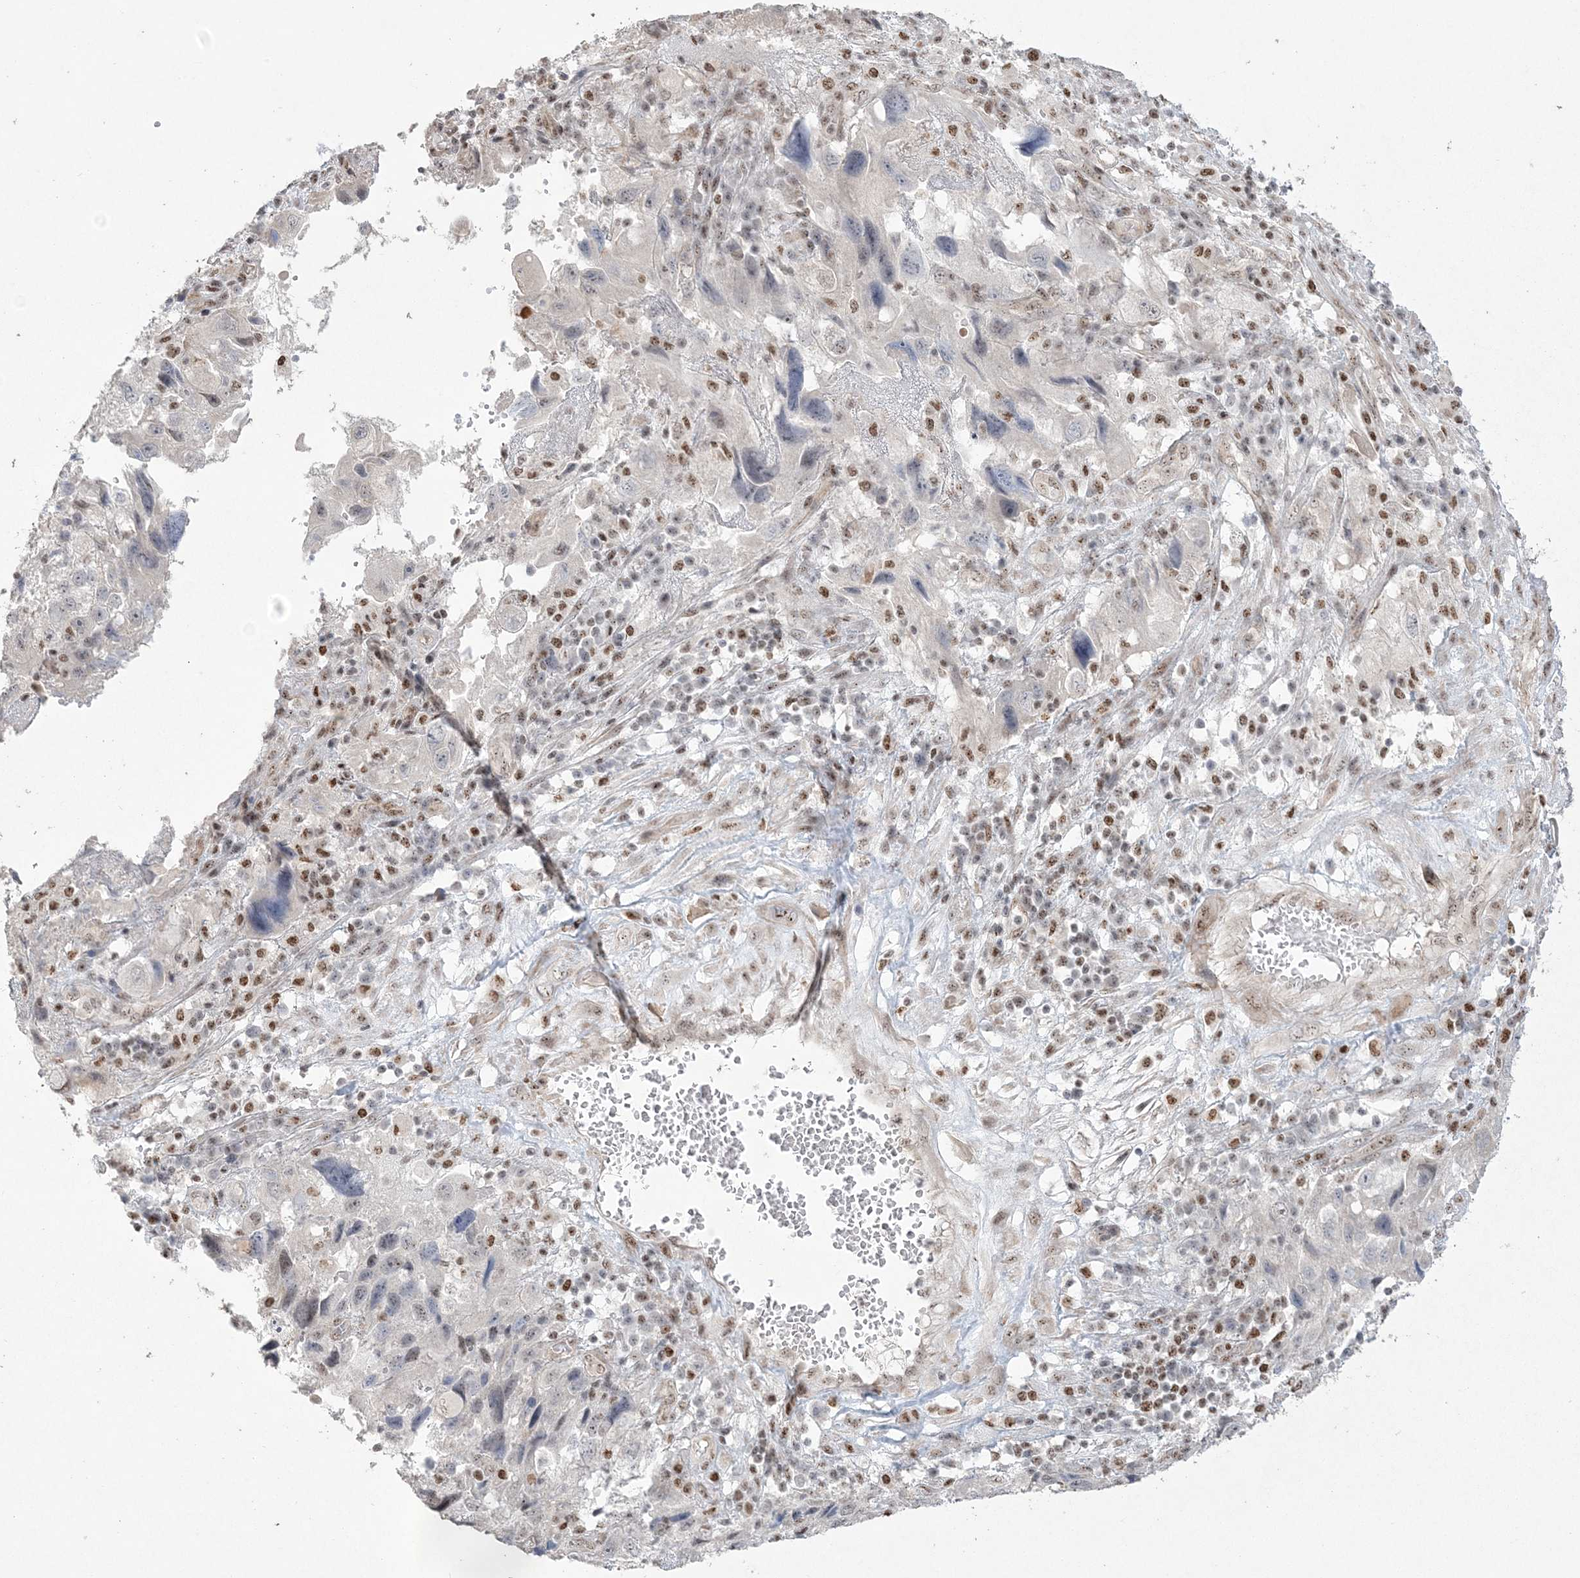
{"staining": {"intensity": "moderate", "quantity": "25%-75%", "location": "nuclear"}, "tissue": "endometrial cancer", "cell_type": "Tumor cells", "image_type": "cancer", "snomed": [{"axis": "morphology", "description": "Adenocarcinoma, NOS"}, {"axis": "topography", "description": "Endometrium"}], "caption": "Protein staining by IHC reveals moderate nuclear positivity in approximately 25%-75% of tumor cells in endometrial adenocarcinoma.", "gene": "RBM17", "patient": {"sex": "female", "age": 49}}